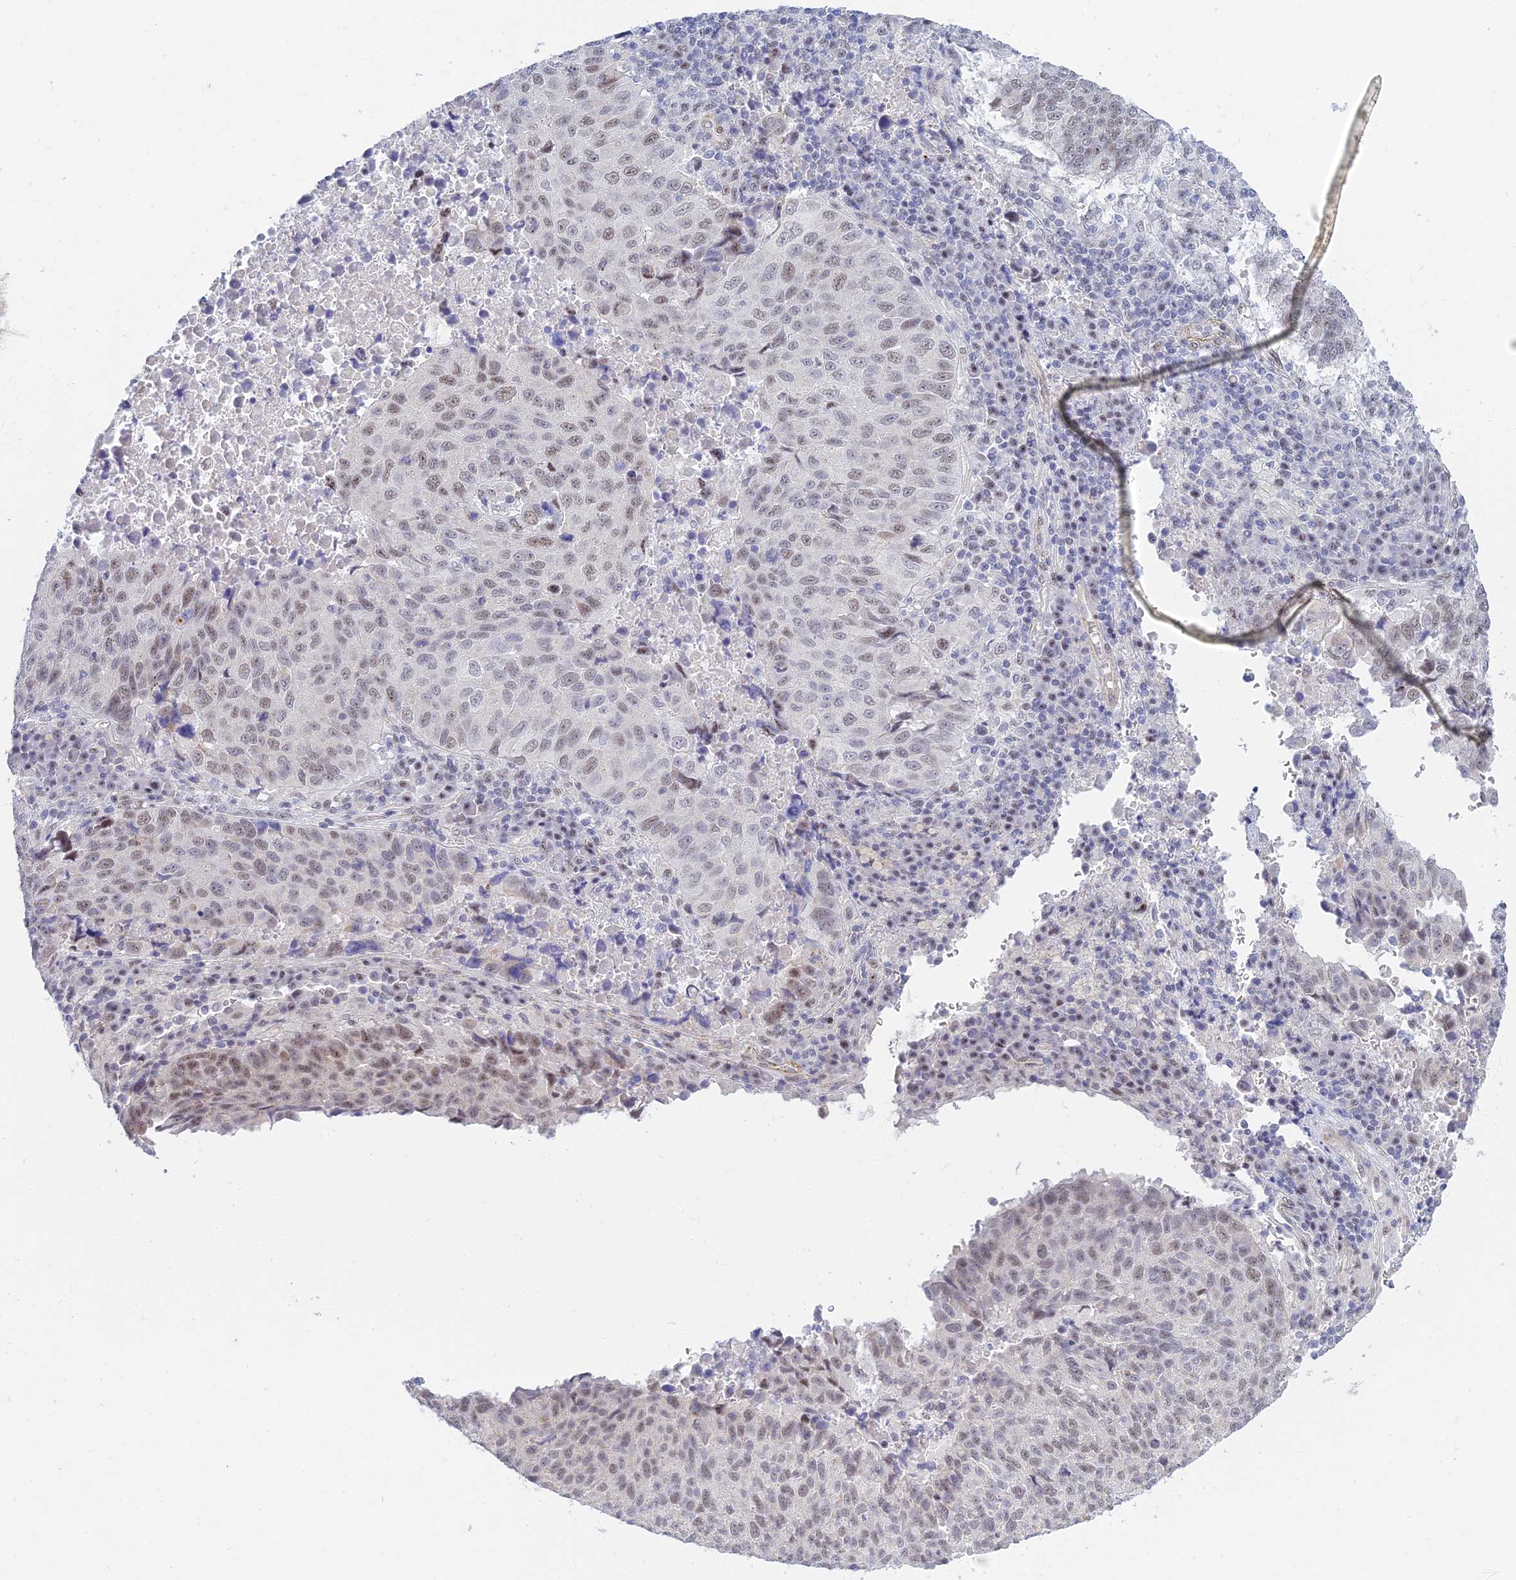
{"staining": {"intensity": "weak", "quantity": ">75%", "location": "nuclear"}, "tissue": "lung cancer", "cell_type": "Tumor cells", "image_type": "cancer", "snomed": [{"axis": "morphology", "description": "Squamous cell carcinoma, NOS"}, {"axis": "topography", "description": "Lung"}], "caption": "Weak nuclear protein staining is present in approximately >75% of tumor cells in lung cancer.", "gene": "CFAP92", "patient": {"sex": "male", "age": 73}}